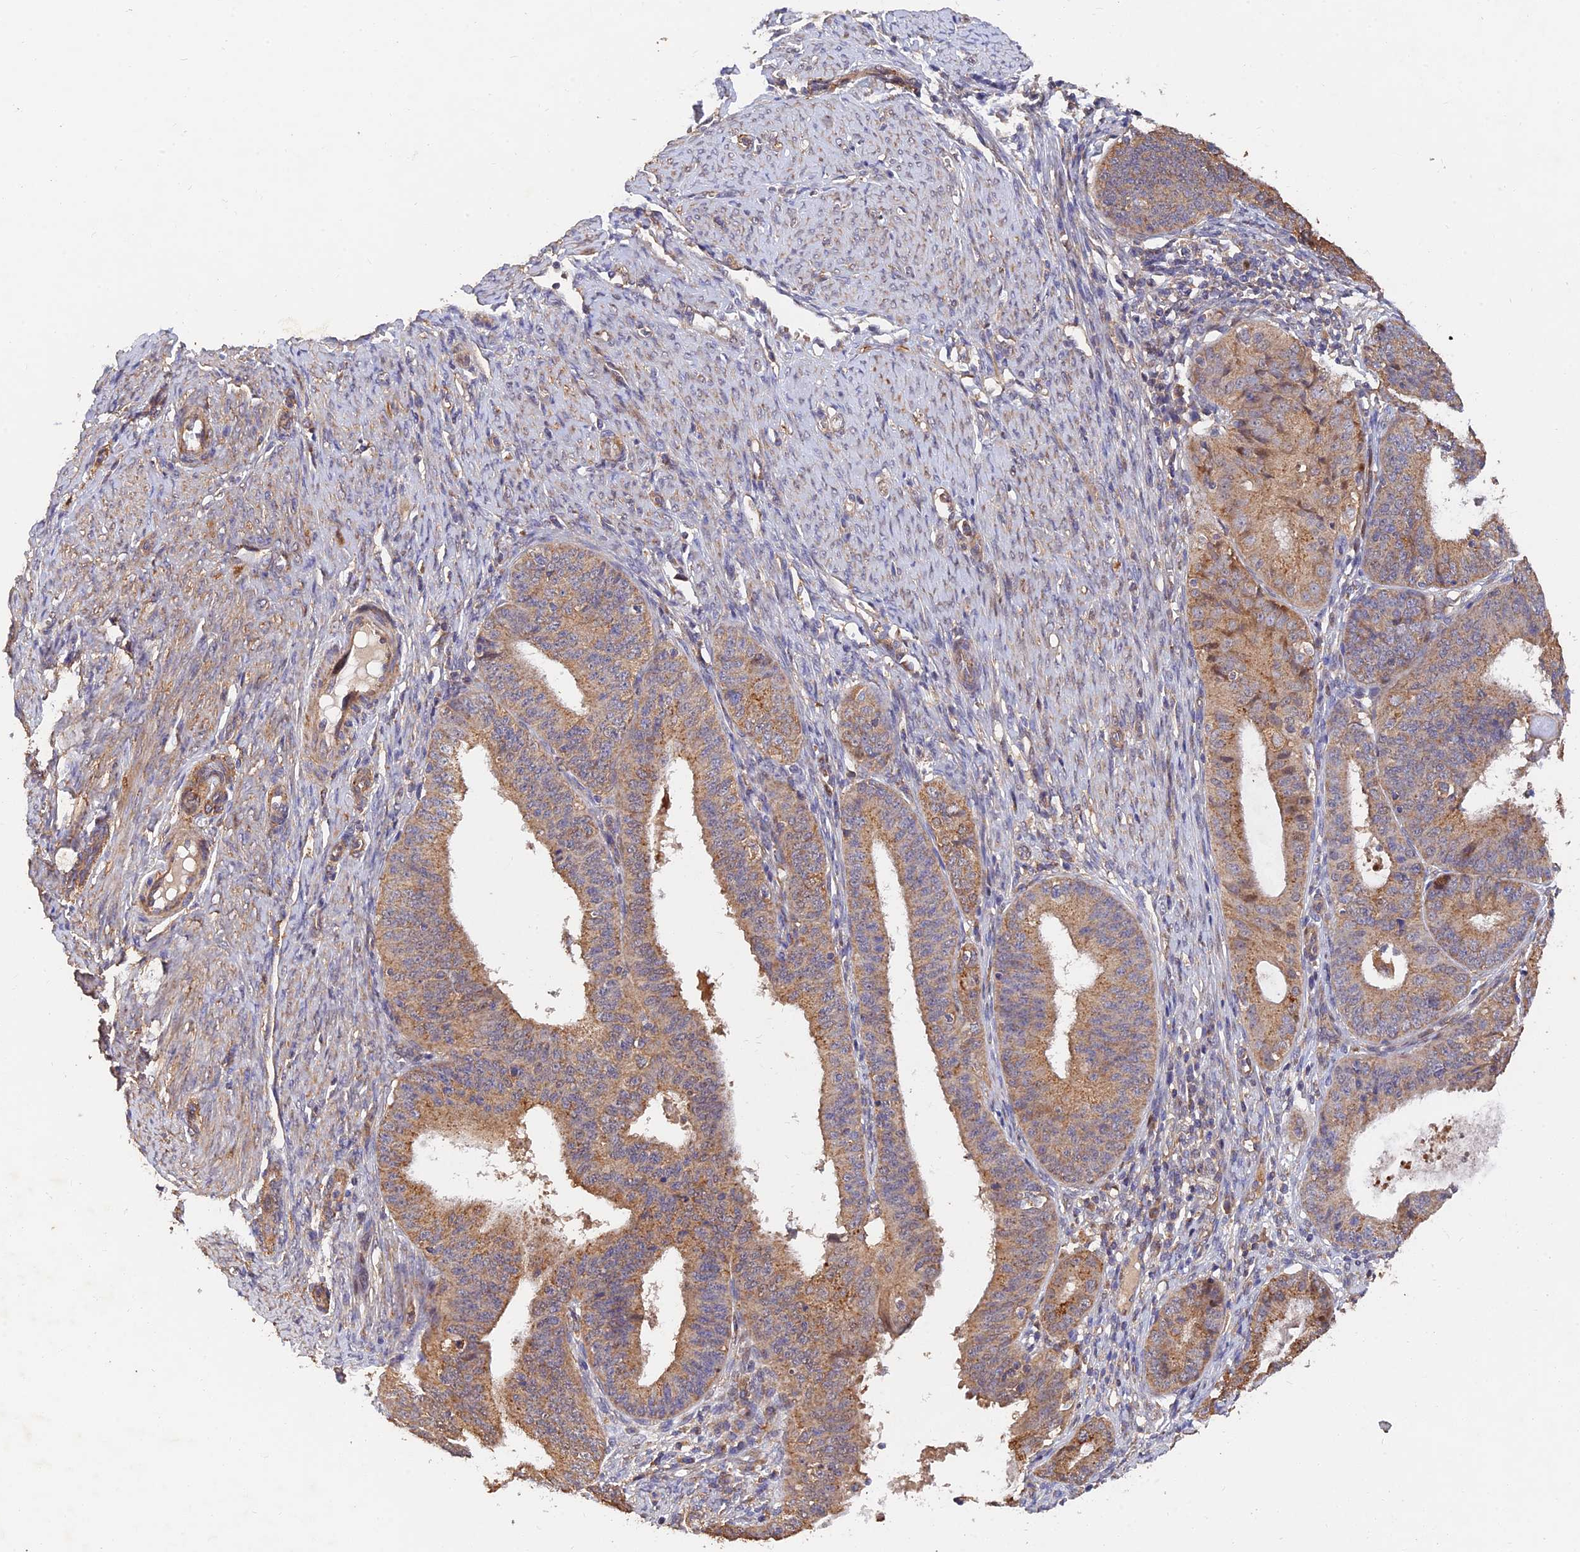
{"staining": {"intensity": "moderate", "quantity": ">75%", "location": "cytoplasmic/membranous"}, "tissue": "endometrial cancer", "cell_type": "Tumor cells", "image_type": "cancer", "snomed": [{"axis": "morphology", "description": "Adenocarcinoma, NOS"}, {"axis": "topography", "description": "Endometrium"}], "caption": "The image shows staining of endometrial cancer (adenocarcinoma), revealing moderate cytoplasmic/membranous protein expression (brown color) within tumor cells. (Brightfield microscopy of DAB IHC at high magnification).", "gene": "SLC38A11", "patient": {"sex": "female", "age": 51}}